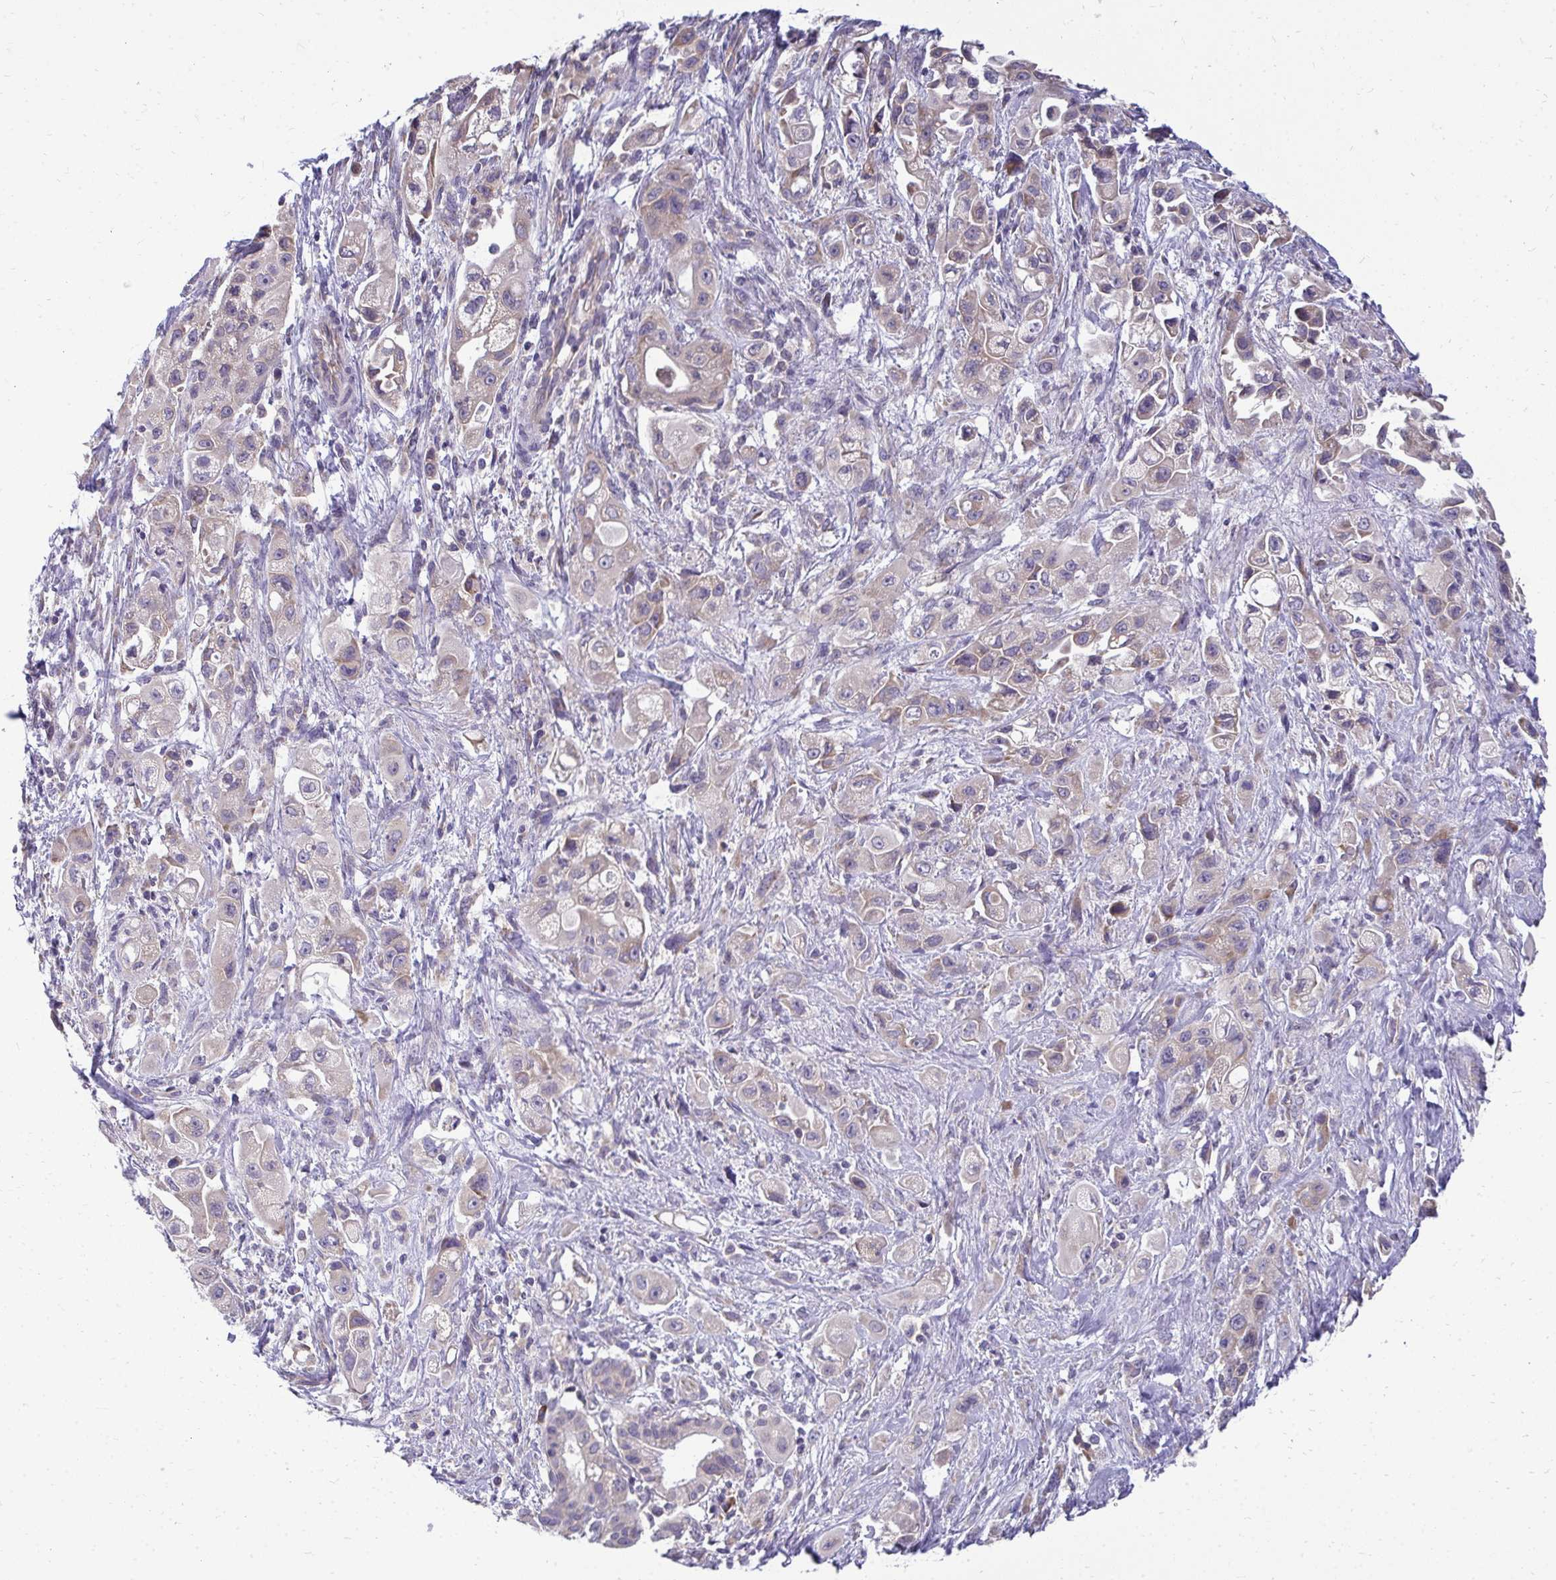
{"staining": {"intensity": "weak", "quantity": "<25%", "location": "cytoplasmic/membranous"}, "tissue": "pancreatic cancer", "cell_type": "Tumor cells", "image_type": "cancer", "snomed": [{"axis": "morphology", "description": "Adenocarcinoma, NOS"}, {"axis": "topography", "description": "Pancreas"}], "caption": "Adenocarcinoma (pancreatic) stained for a protein using immunohistochemistry (IHC) shows no positivity tumor cells.", "gene": "RPLP2", "patient": {"sex": "female", "age": 66}}